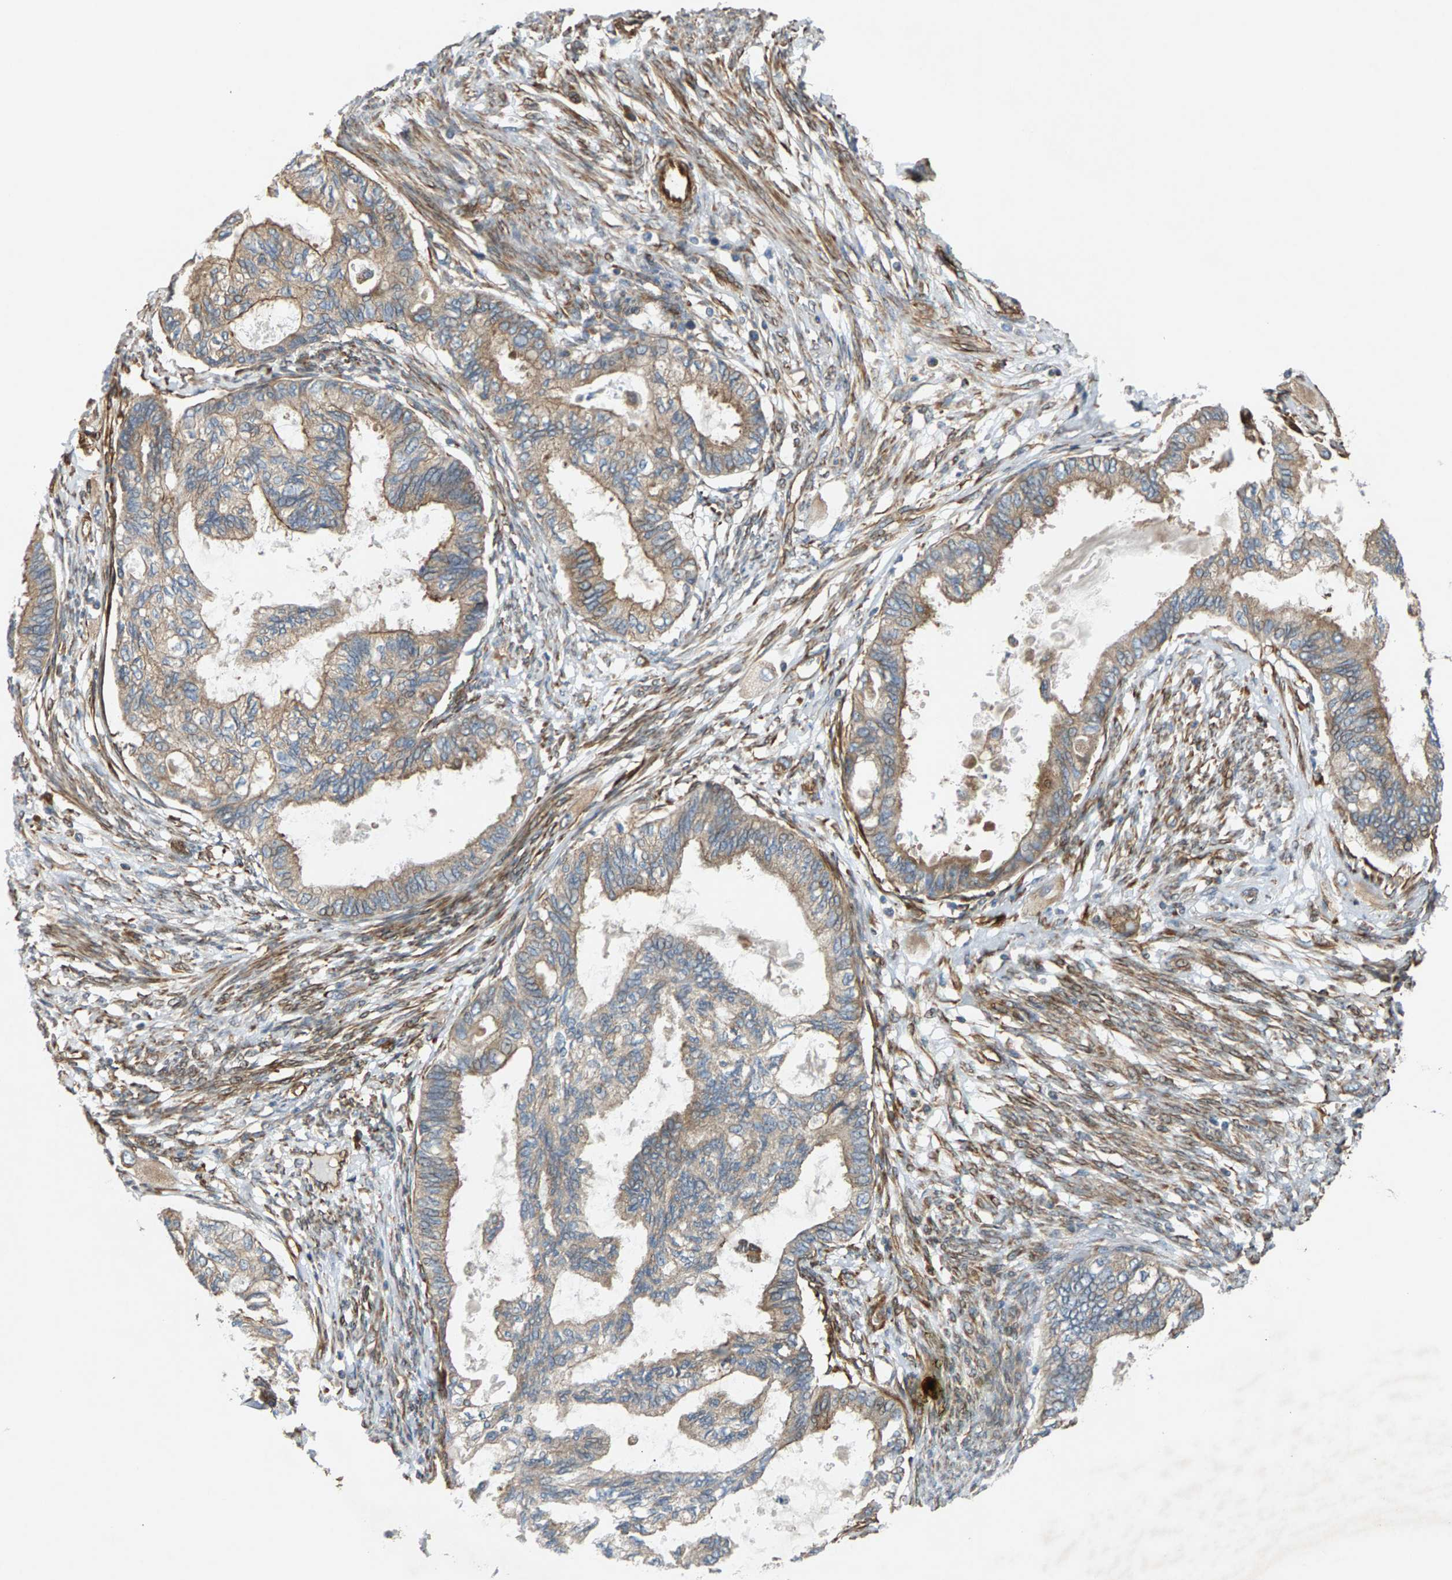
{"staining": {"intensity": "weak", "quantity": ">75%", "location": "cytoplasmic/membranous"}, "tissue": "cervical cancer", "cell_type": "Tumor cells", "image_type": "cancer", "snomed": [{"axis": "morphology", "description": "Normal tissue, NOS"}, {"axis": "morphology", "description": "Adenocarcinoma, NOS"}, {"axis": "topography", "description": "Cervix"}, {"axis": "topography", "description": "Endometrium"}], "caption": "Immunohistochemical staining of cervical cancer (adenocarcinoma) reveals low levels of weak cytoplasmic/membranous protein staining in about >75% of tumor cells.", "gene": "PDCL", "patient": {"sex": "female", "age": 86}}